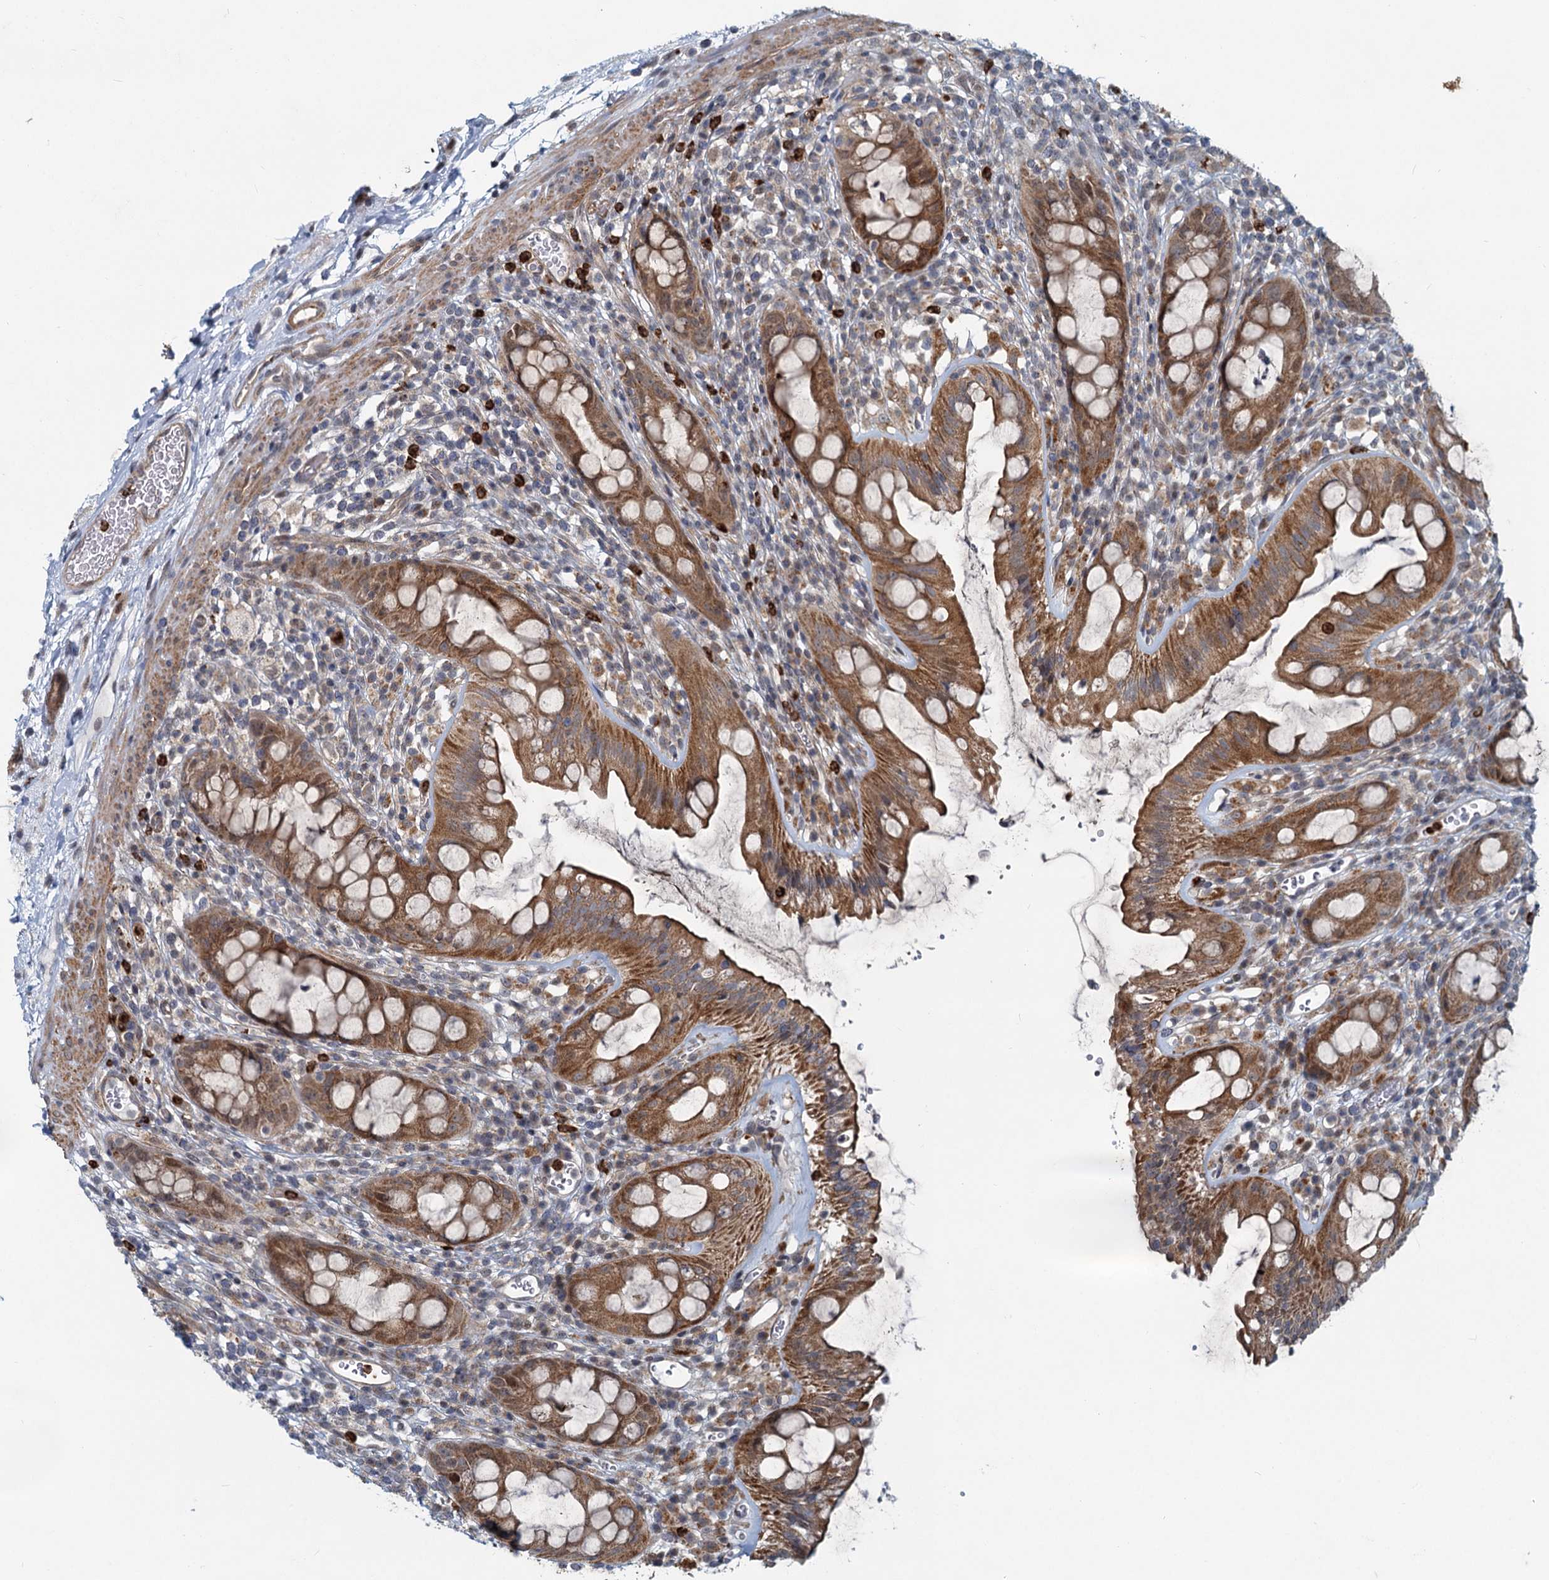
{"staining": {"intensity": "moderate", "quantity": ">75%", "location": "cytoplasmic/membranous"}, "tissue": "rectum", "cell_type": "Glandular cells", "image_type": "normal", "snomed": [{"axis": "morphology", "description": "Normal tissue, NOS"}, {"axis": "topography", "description": "Rectum"}], "caption": "Protein expression by IHC shows moderate cytoplasmic/membranous expression in about >75% of glandular cells in normal rectum.", "gene": "ADCY2", "patient": {"sex": "female", "age": 57}}